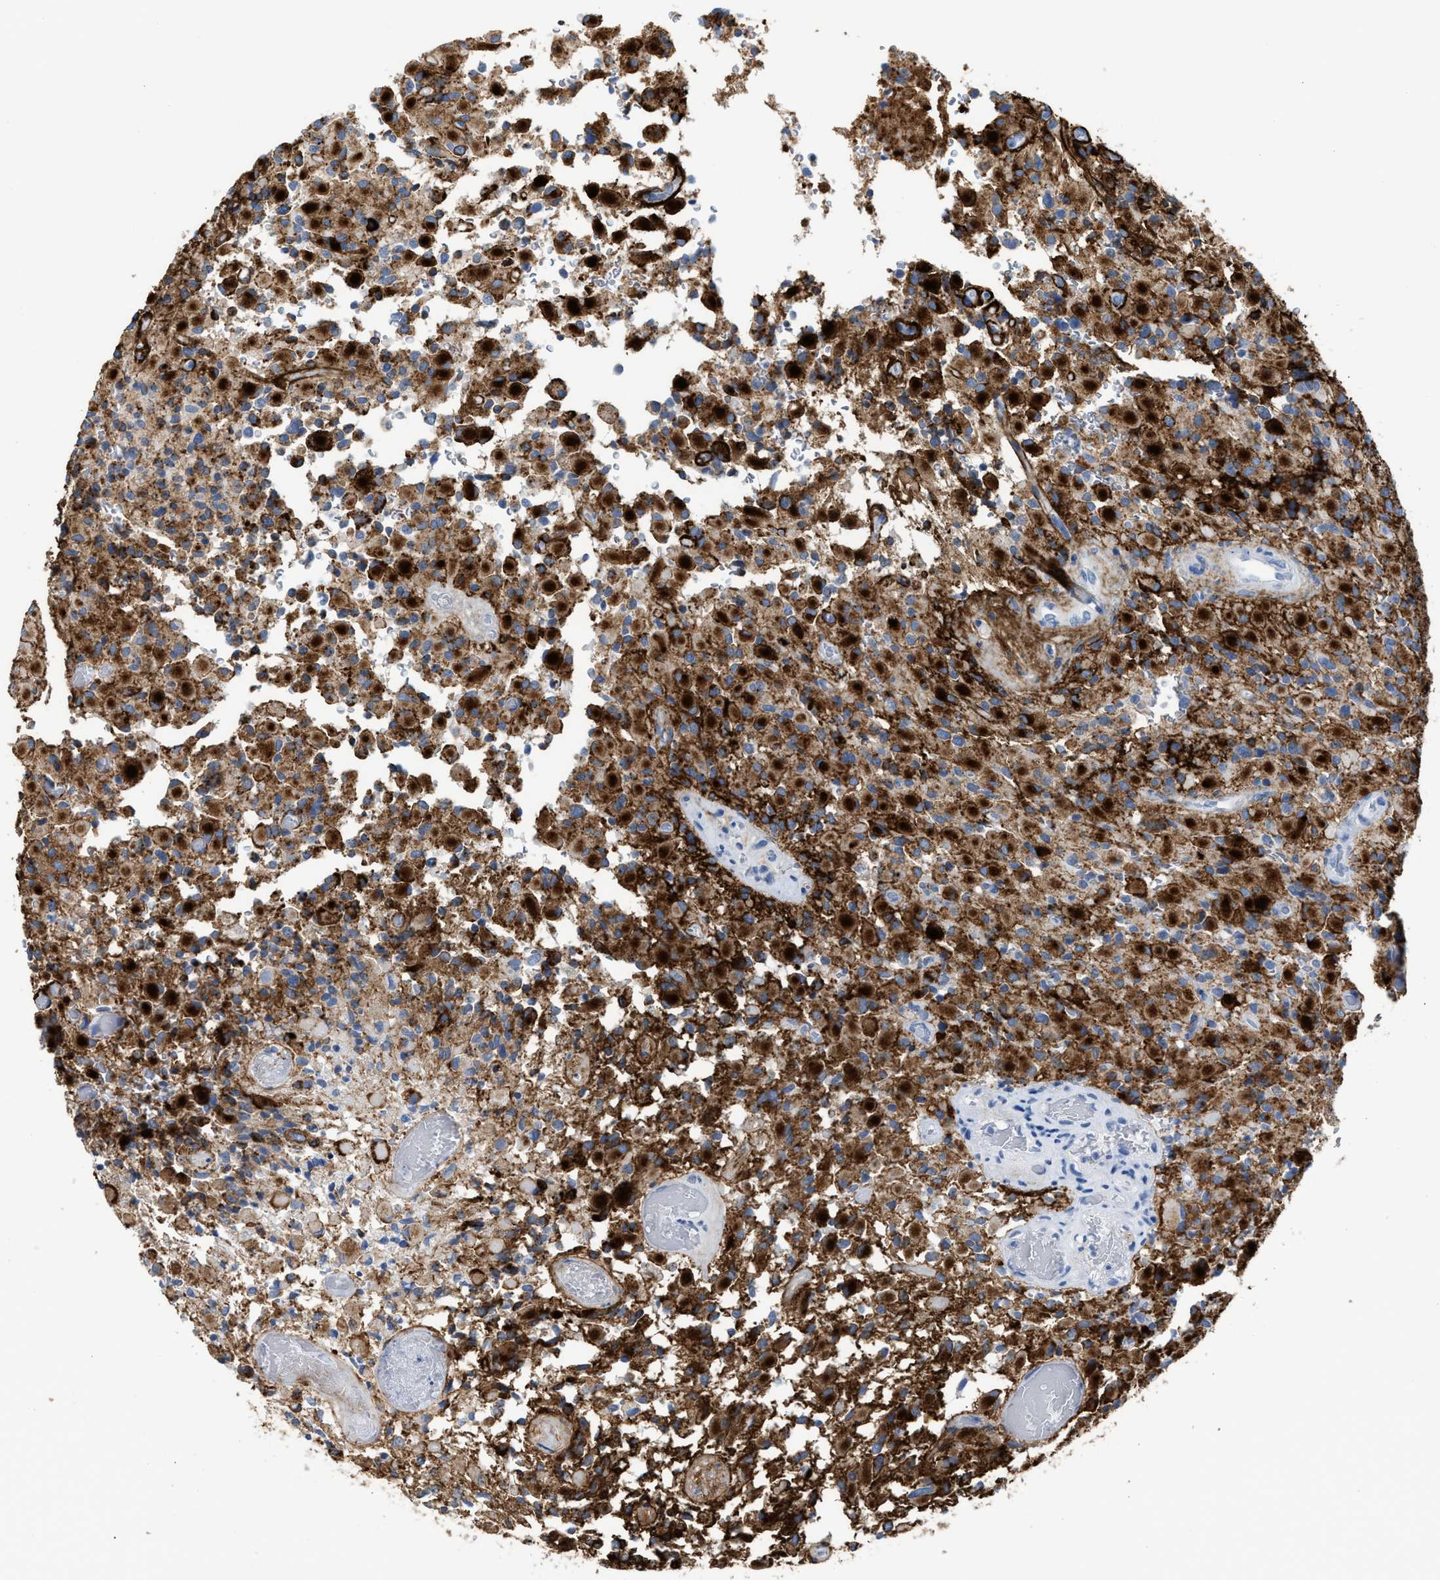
{"staining": {"intensity": "strong", "quantity": "<25%", "location": "cytoplasmic/membranous"}, "tissue": "glioma", "cell_type": "Tumor cells", "image_type": "cancer", "snomed": [{"axis": "morphology", "description": "Glioma, malignant, High grade"}, {"axis": "topography", "description": "Brain"}], "caption": "Human malignant high-grade glioma stained for a protein (brown) reveals strong cytoplasmic/membranous positive positivity in about <25% of tumor cells.", "gene": "TNR", "patient": {"sex": "male", "age": 71}}